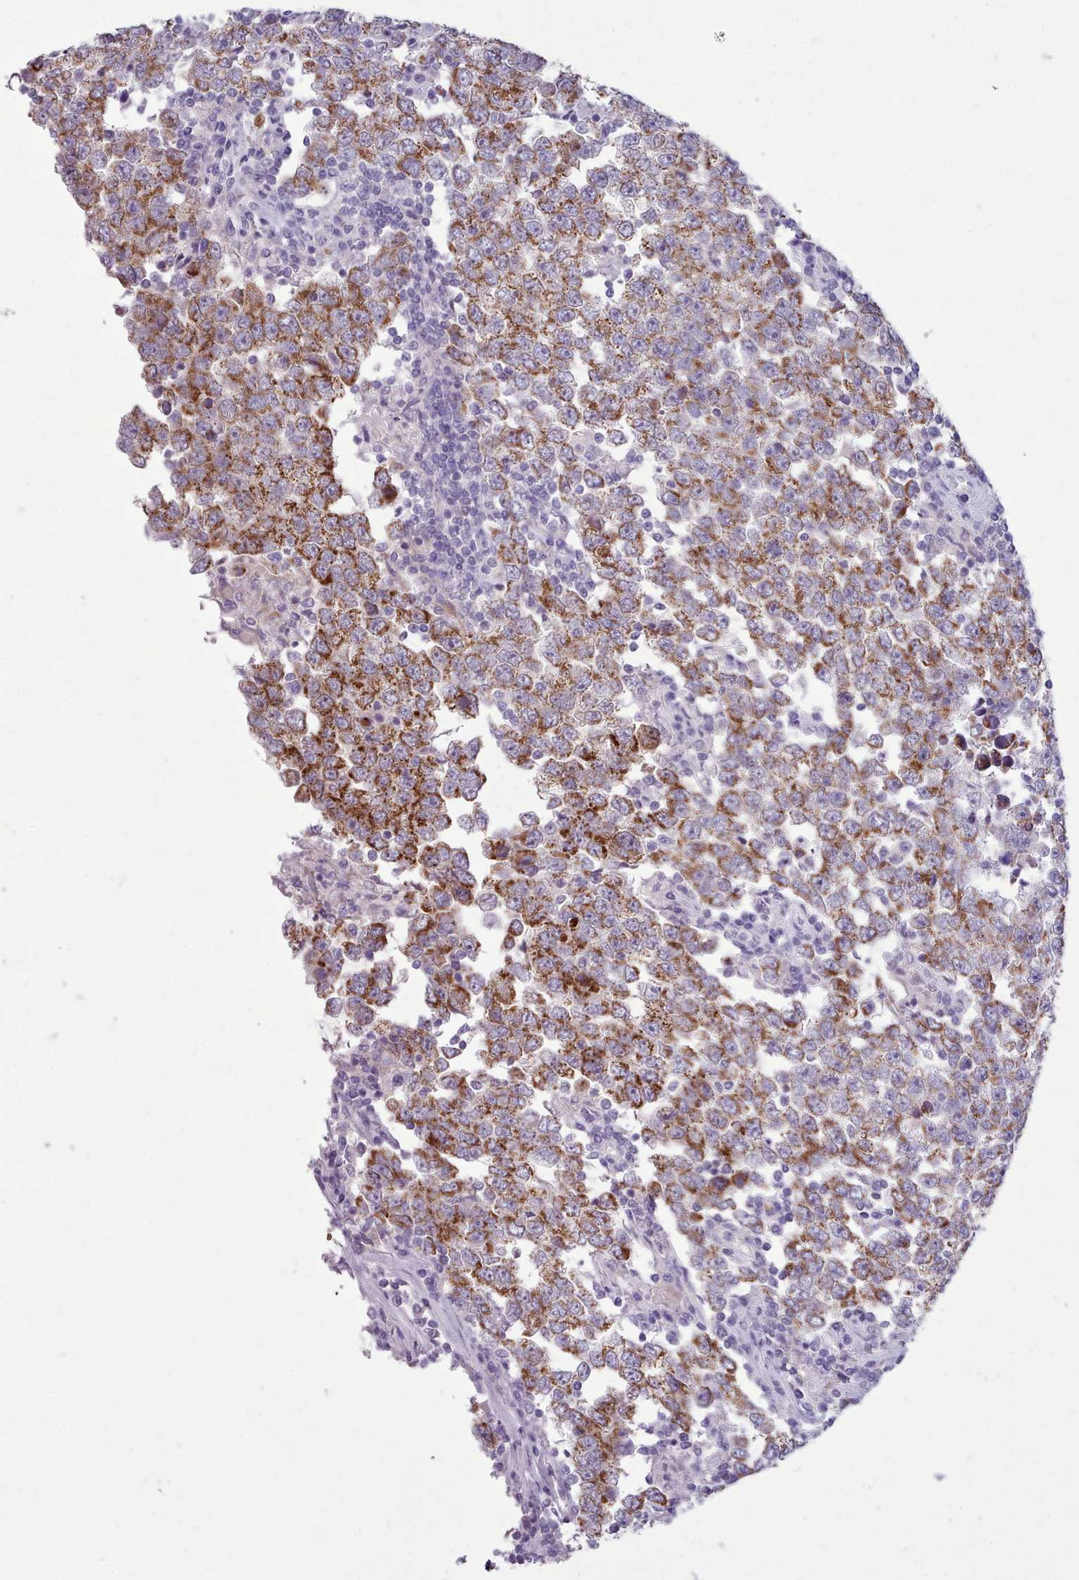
{"staining": {"intensity": "moderate", "quantity": ">75%", "location": "cytoplasmic/membranous"}, "tissue": "testis cancer", "cell_type": "Tumor cells", "image_type": "cancer", "snomed": [{"axis": "morphology", "description": "Seminoma, NOS"}, {"axis": "morphology", "description": "Carcinoma, Embryonal, NOS"}, {"axis": "topography", "description": "Testis"}], "caption": "A high-resolution photomicrograph shows immunohistochemistry staining of testis cancer, which exhibits moderate cytoplasmic/membranous expression in approximately >75% of tumor cells.", "gene": "AK4", "patient": {"sex": "male", "age": 28}}